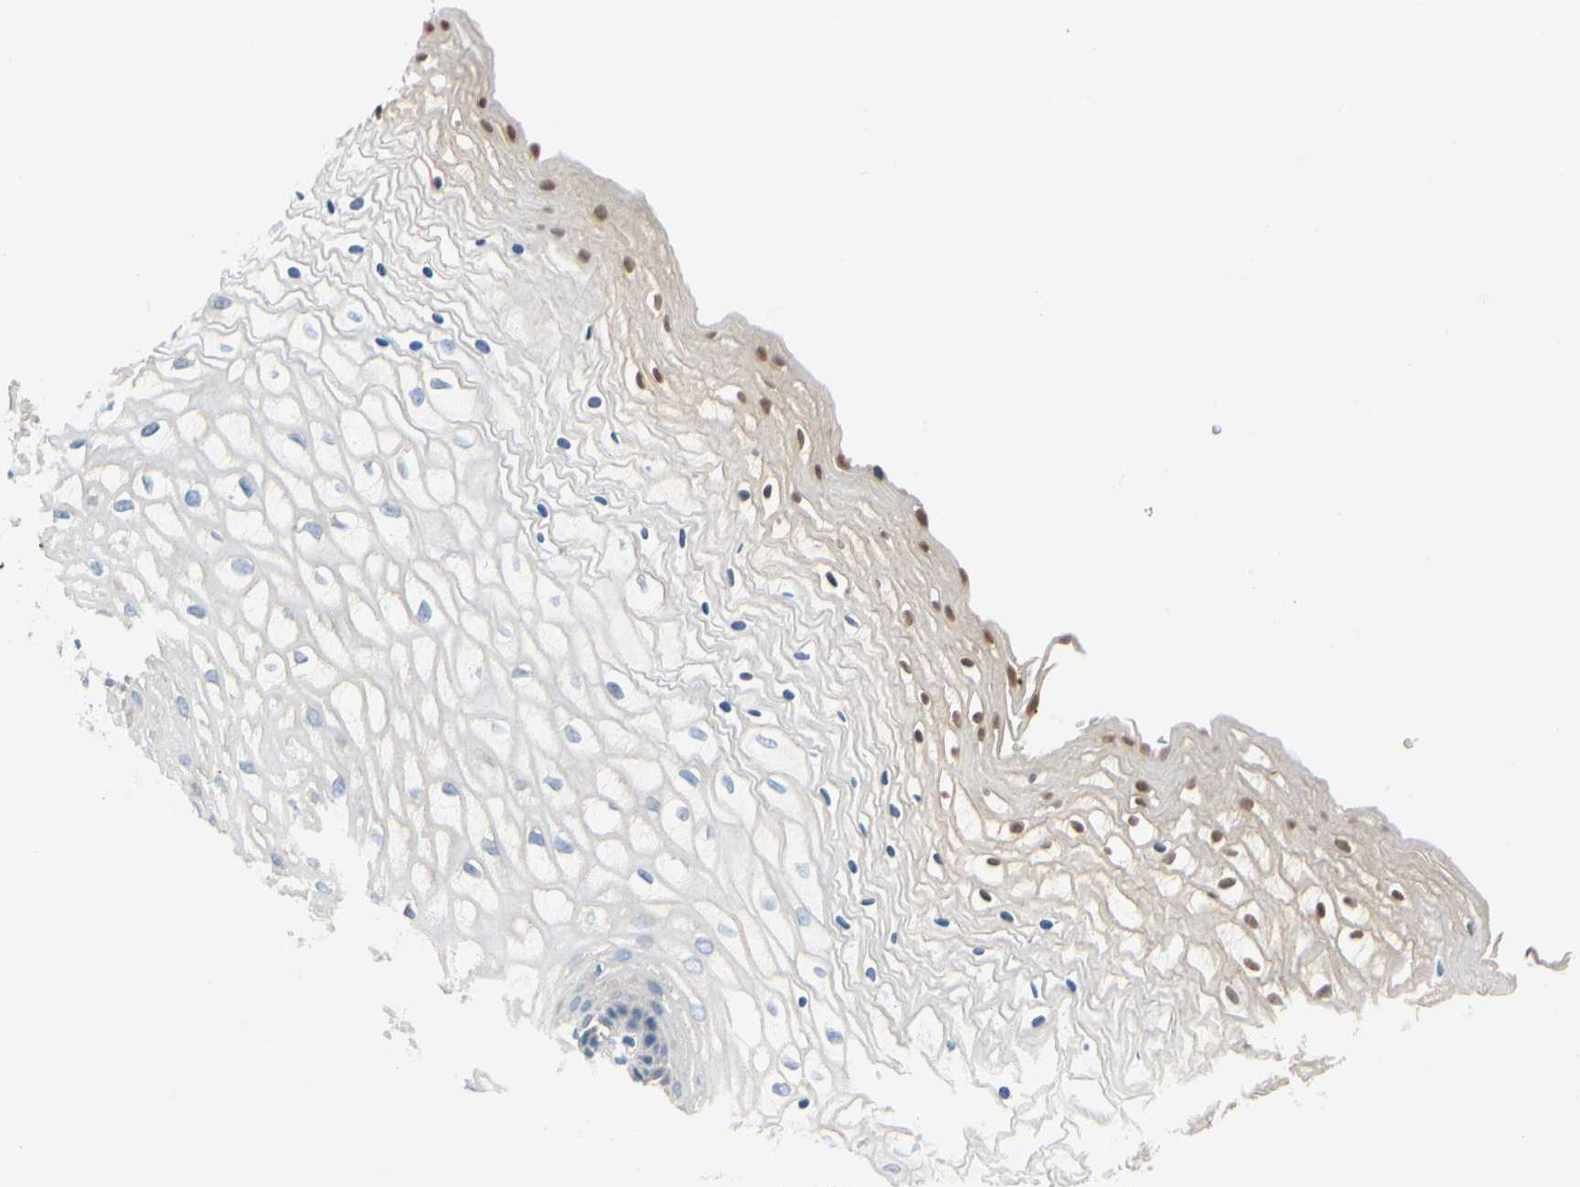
{"staining": {"intensity": "moderate", "quantity": "<25%", "location": "cytoplasmic/membranous,nuclear"}, "tissue": "vagina", "cell_type": "Squamous epithelial cells", "image_type": "normal", "snomed": [{"axis": "morphology", "description": "Normal tissue, NOS"}, {"axis": "topography", "description": "Vagina"}], "caption": "About <25% of squamous epithelial cells in normal vagina exhibit moderate cytoplasmic/membranous,nuclear protein positivity as visualized by brown immunohistochemical staining.", "gene": "ENSG00000288796", "patient": {"sex": "female", "age": 34}}